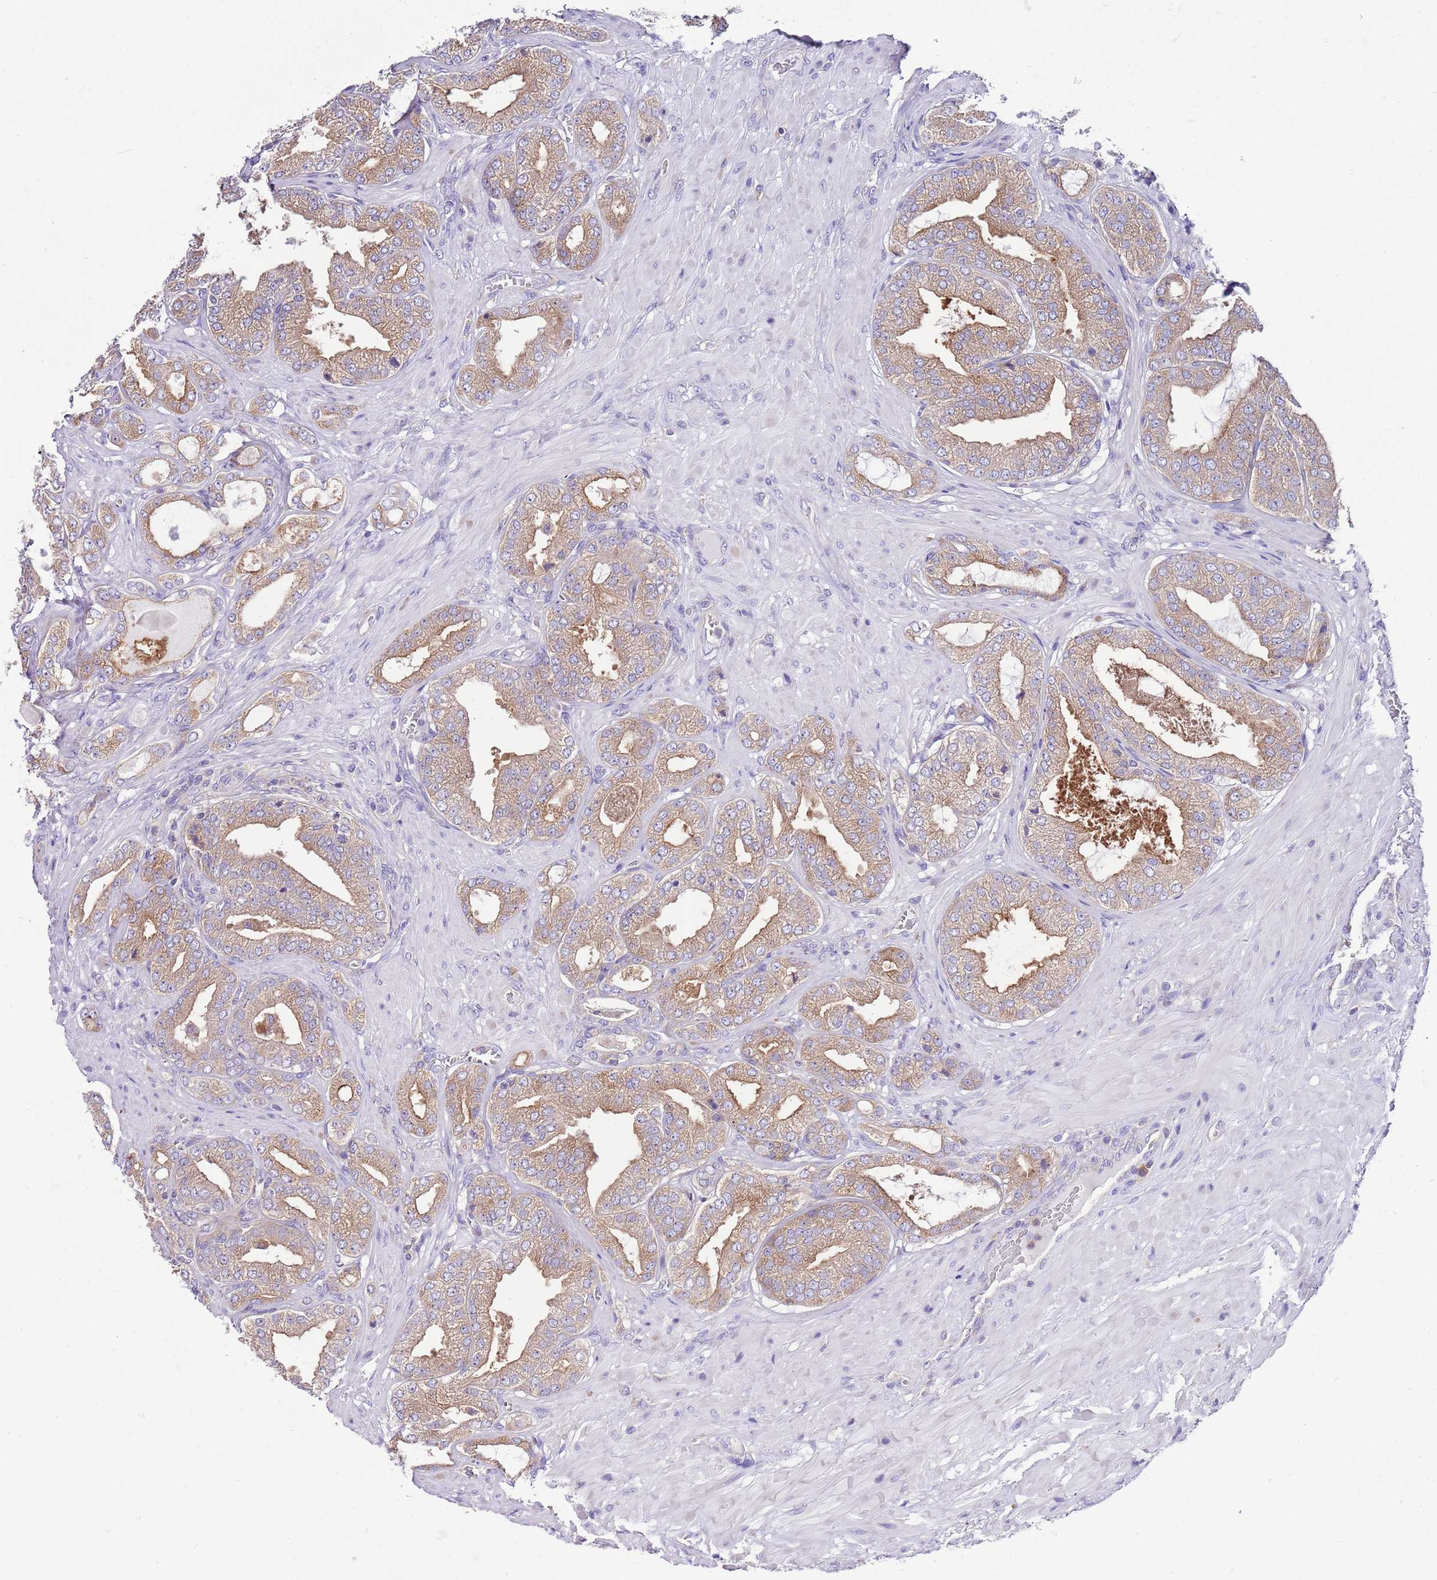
{"staining": {"intensity": "moderate", "quantity": ">75%", "location": "cytoplasmic/membranous"}, "tissue": "prostate cancer", "cell_type": "Tumor cells", "image_type": "cancer", "snomed": [{"axis": "morphology", "description": "Adenocarcinoma, Low grade"}, {"axis": "topography", "description": "Prostate"}], "caption": "Protein staining shows moderate cytoplasmic/membranous staining in approximately >75% of tumor cells in adenocarcinoma (low-grade) (prostate).", "gene": "RPS10", "patient": {"sex": "male", "age": 63}}